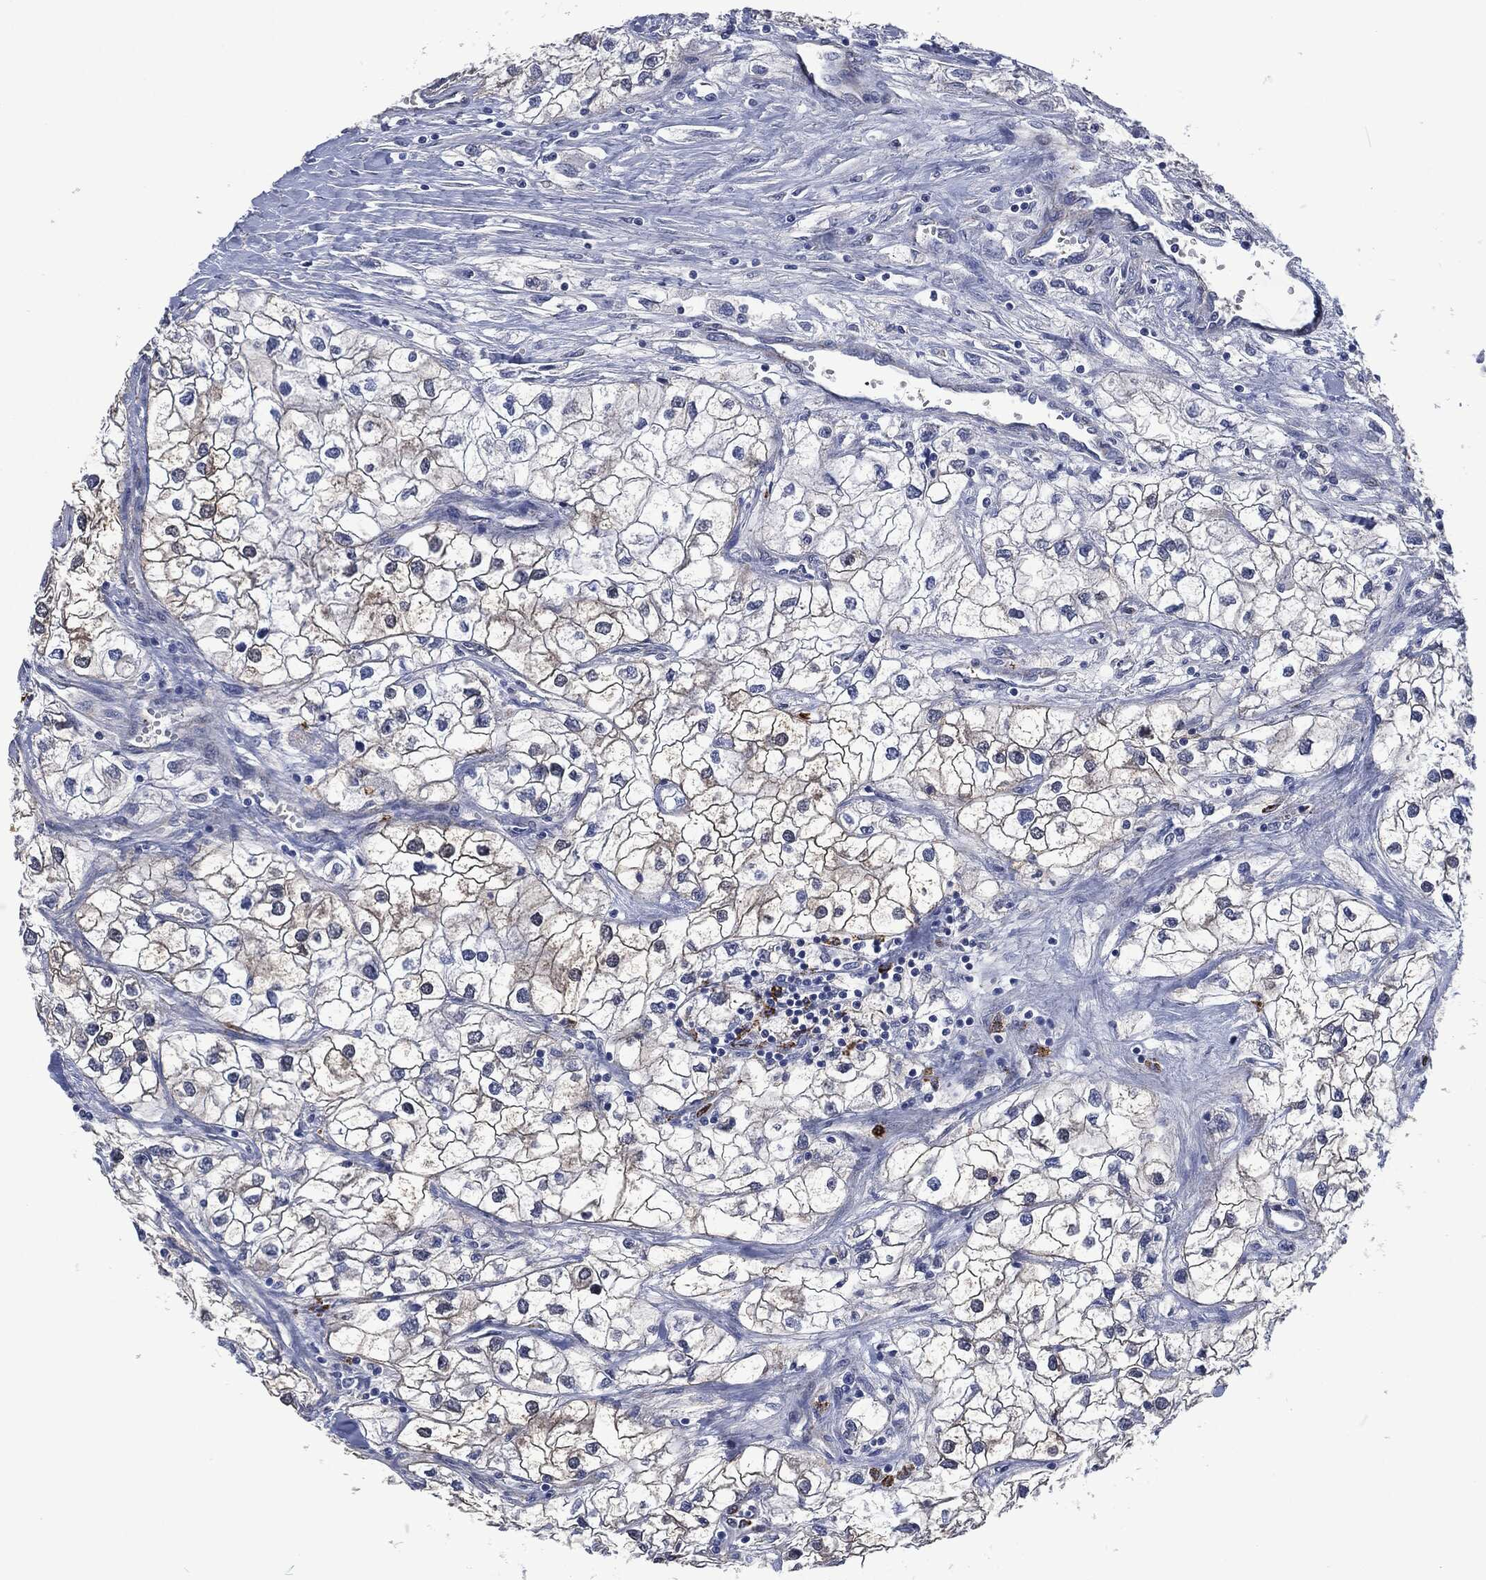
{"staining": {"intensity": "weak", "quantity": "<25%", "location": "cytoplasmic/membranous"}, "tissue": "renal cancer", "cell_type": "Tumor cells", "image_type": "cancer", "snomed": [{"axis": "morphology", "description": "Adenocarcinoma, NOS"}, {"axis": "topography", "description": "Kidney"}], "caption": "This is an immunohistochemistry histopathology image of human renal cancer. There is no positivity in tumor cells.", "gene": "MPO", "patient": {"sex": "male", "age": 59}}